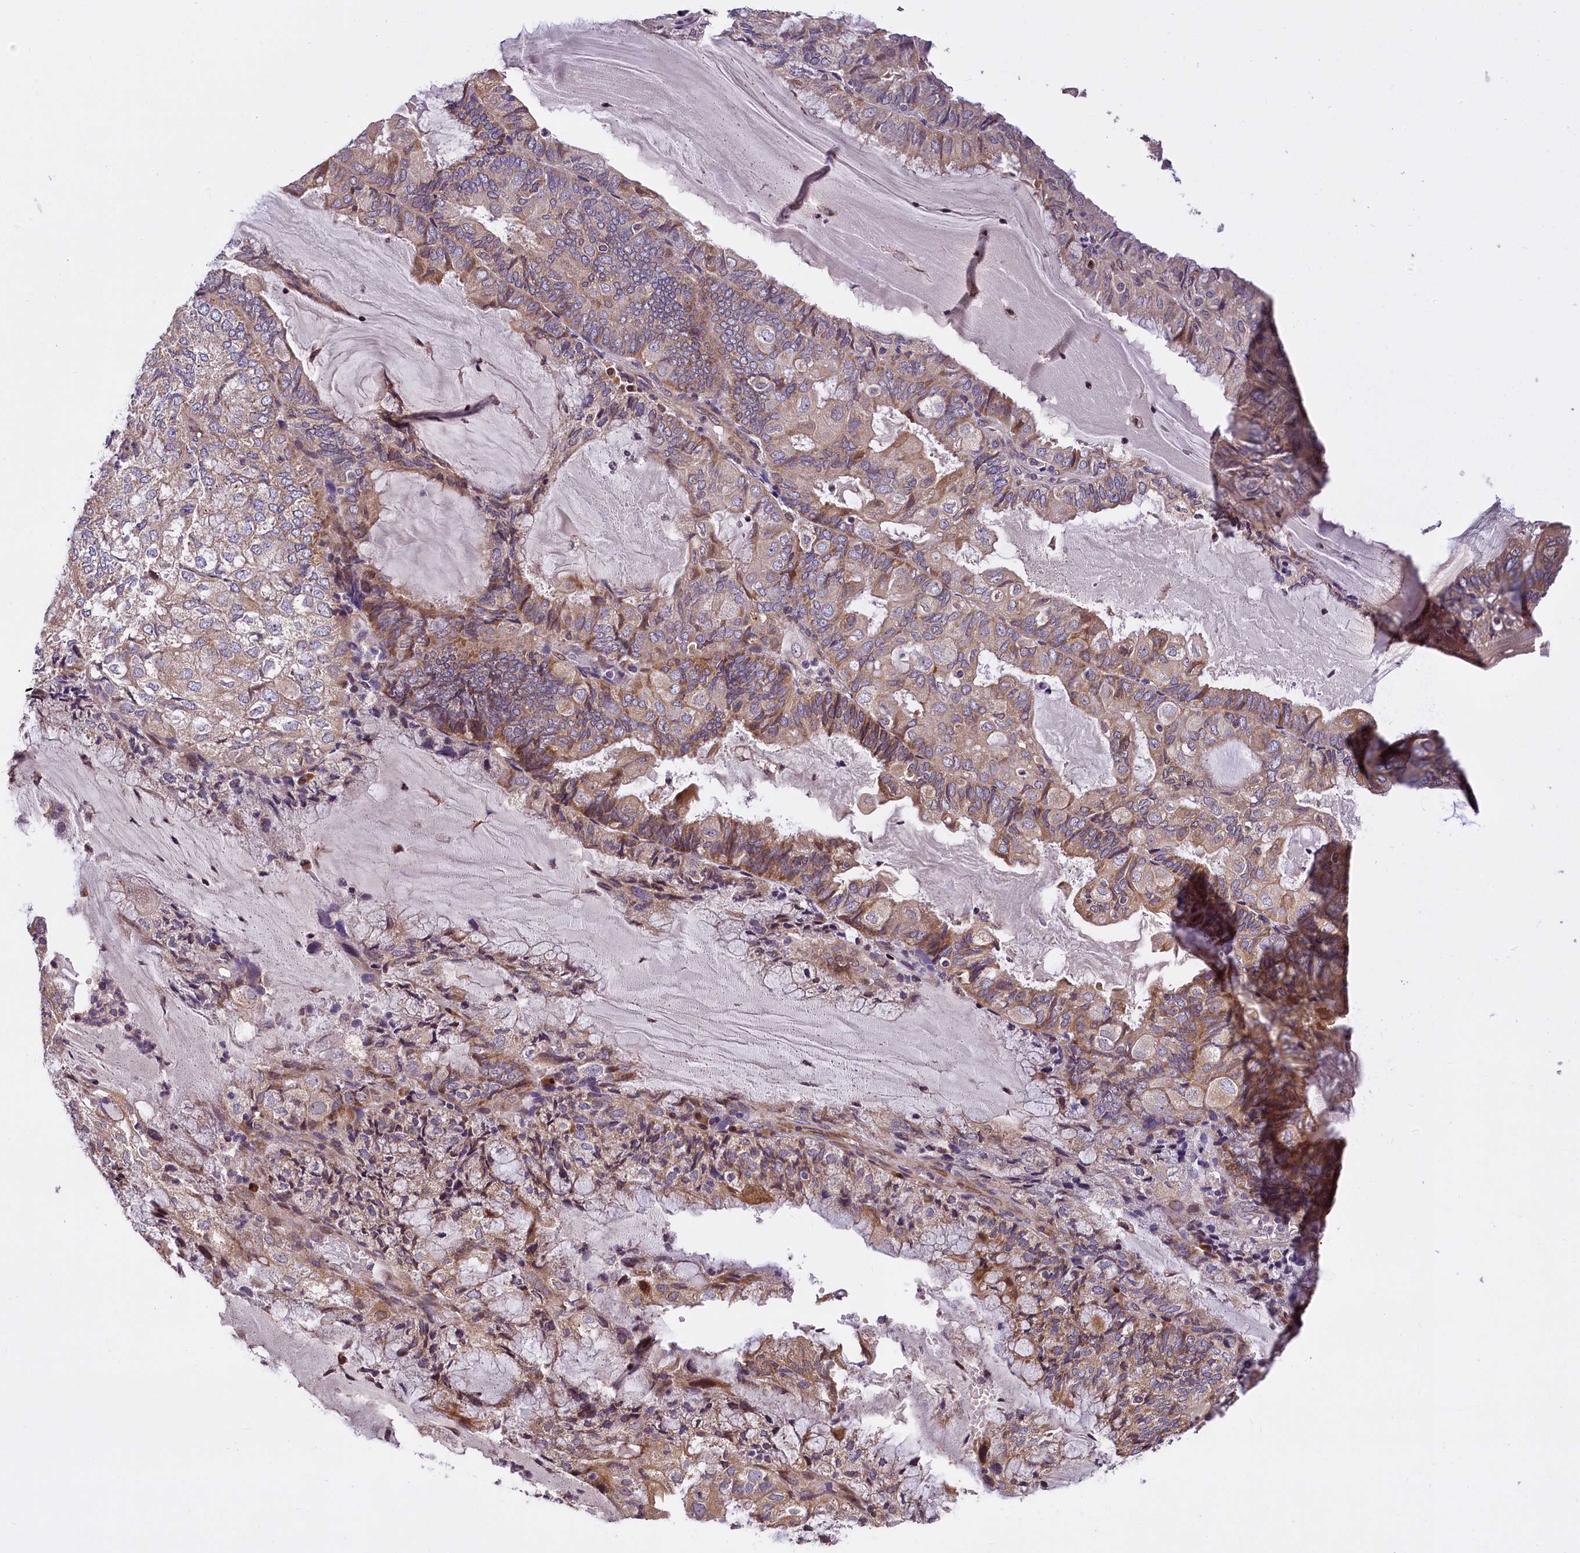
{"staining": {"intensity": "moderate", "quantity": ">75%", "location": "cytoplasmic/membranous"}, "tissue": "endometrial cancer", "cell_type": "Tumor cells", "image_type": "cancer", "snomed": [{"axis": "morphology", "description": "Adenocarcinoma, NOS"}, {"axis": "topography", "description": "Endometrium"}], "caption": "Protein staining of adenocarcinoma (endometrial) tissue exhibits moderate cytoplasmic/membranous positivity in approximately >75% of tumor cells.", "gene": "SUPV3L1", "patient": {"sex": "female", "age": 81}}